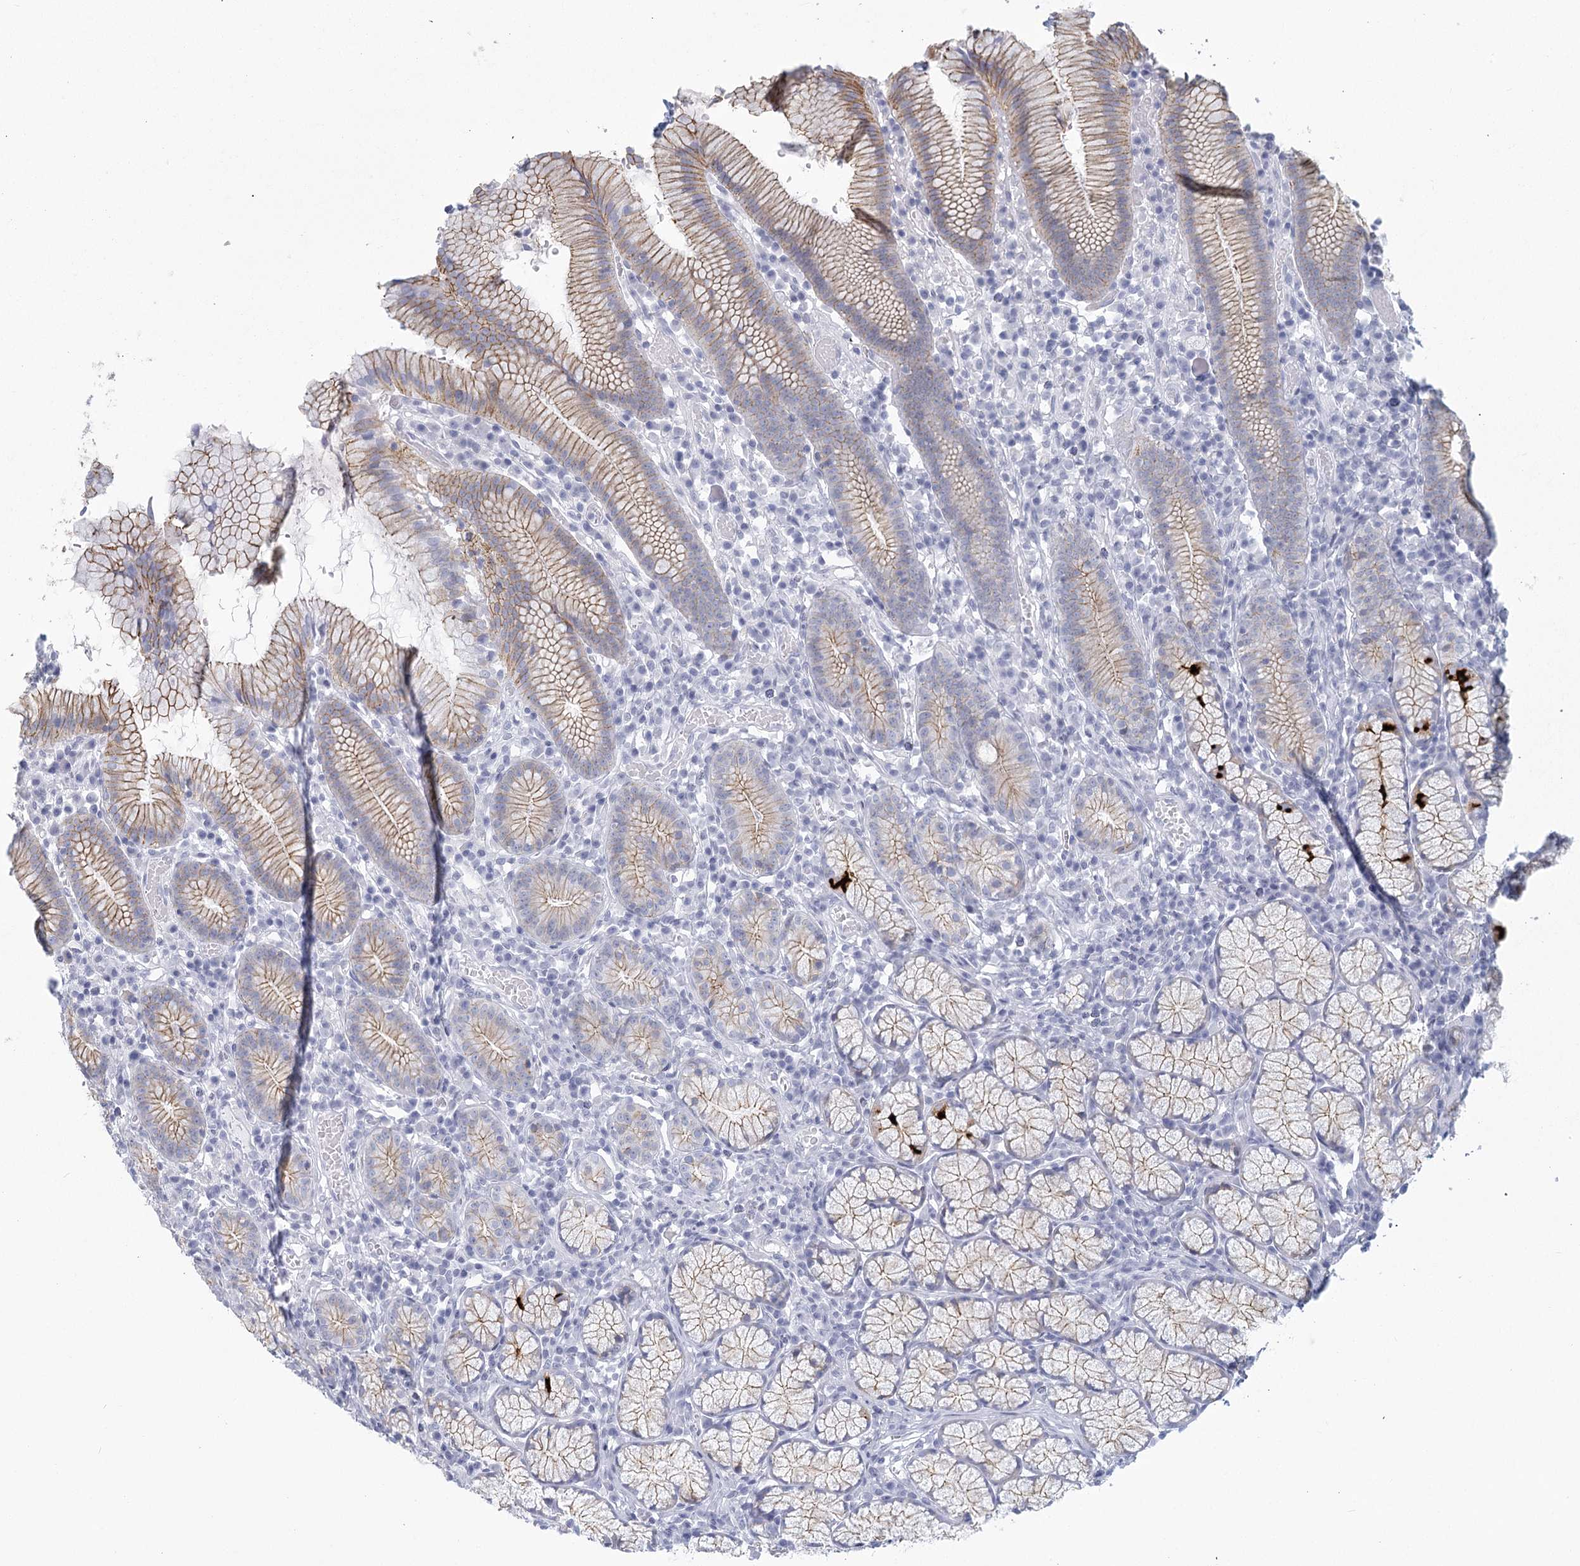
{"staining": {"intensity": "moderate", "quantity": ">75%", "location": "cytoplasmic/membranous"}, "tissue": "stomach", "cell_type": "Glandular cells", "image_type": "normal", "snomed": [{"axis": "morphology", "description": "Normal tissue, NOS"}, {"axis": "topography", "description": "Stomach"}], "caption": "This image displays unremarkable stomach stained with IHC to label a protein in brown. The cytoplasmic/membranous of glandular cells show moderate positivity for the protein. Nuclei are counter-stained blue.", "gene": "WNT8B", "patient": {"sex": "male", "age": 55}}